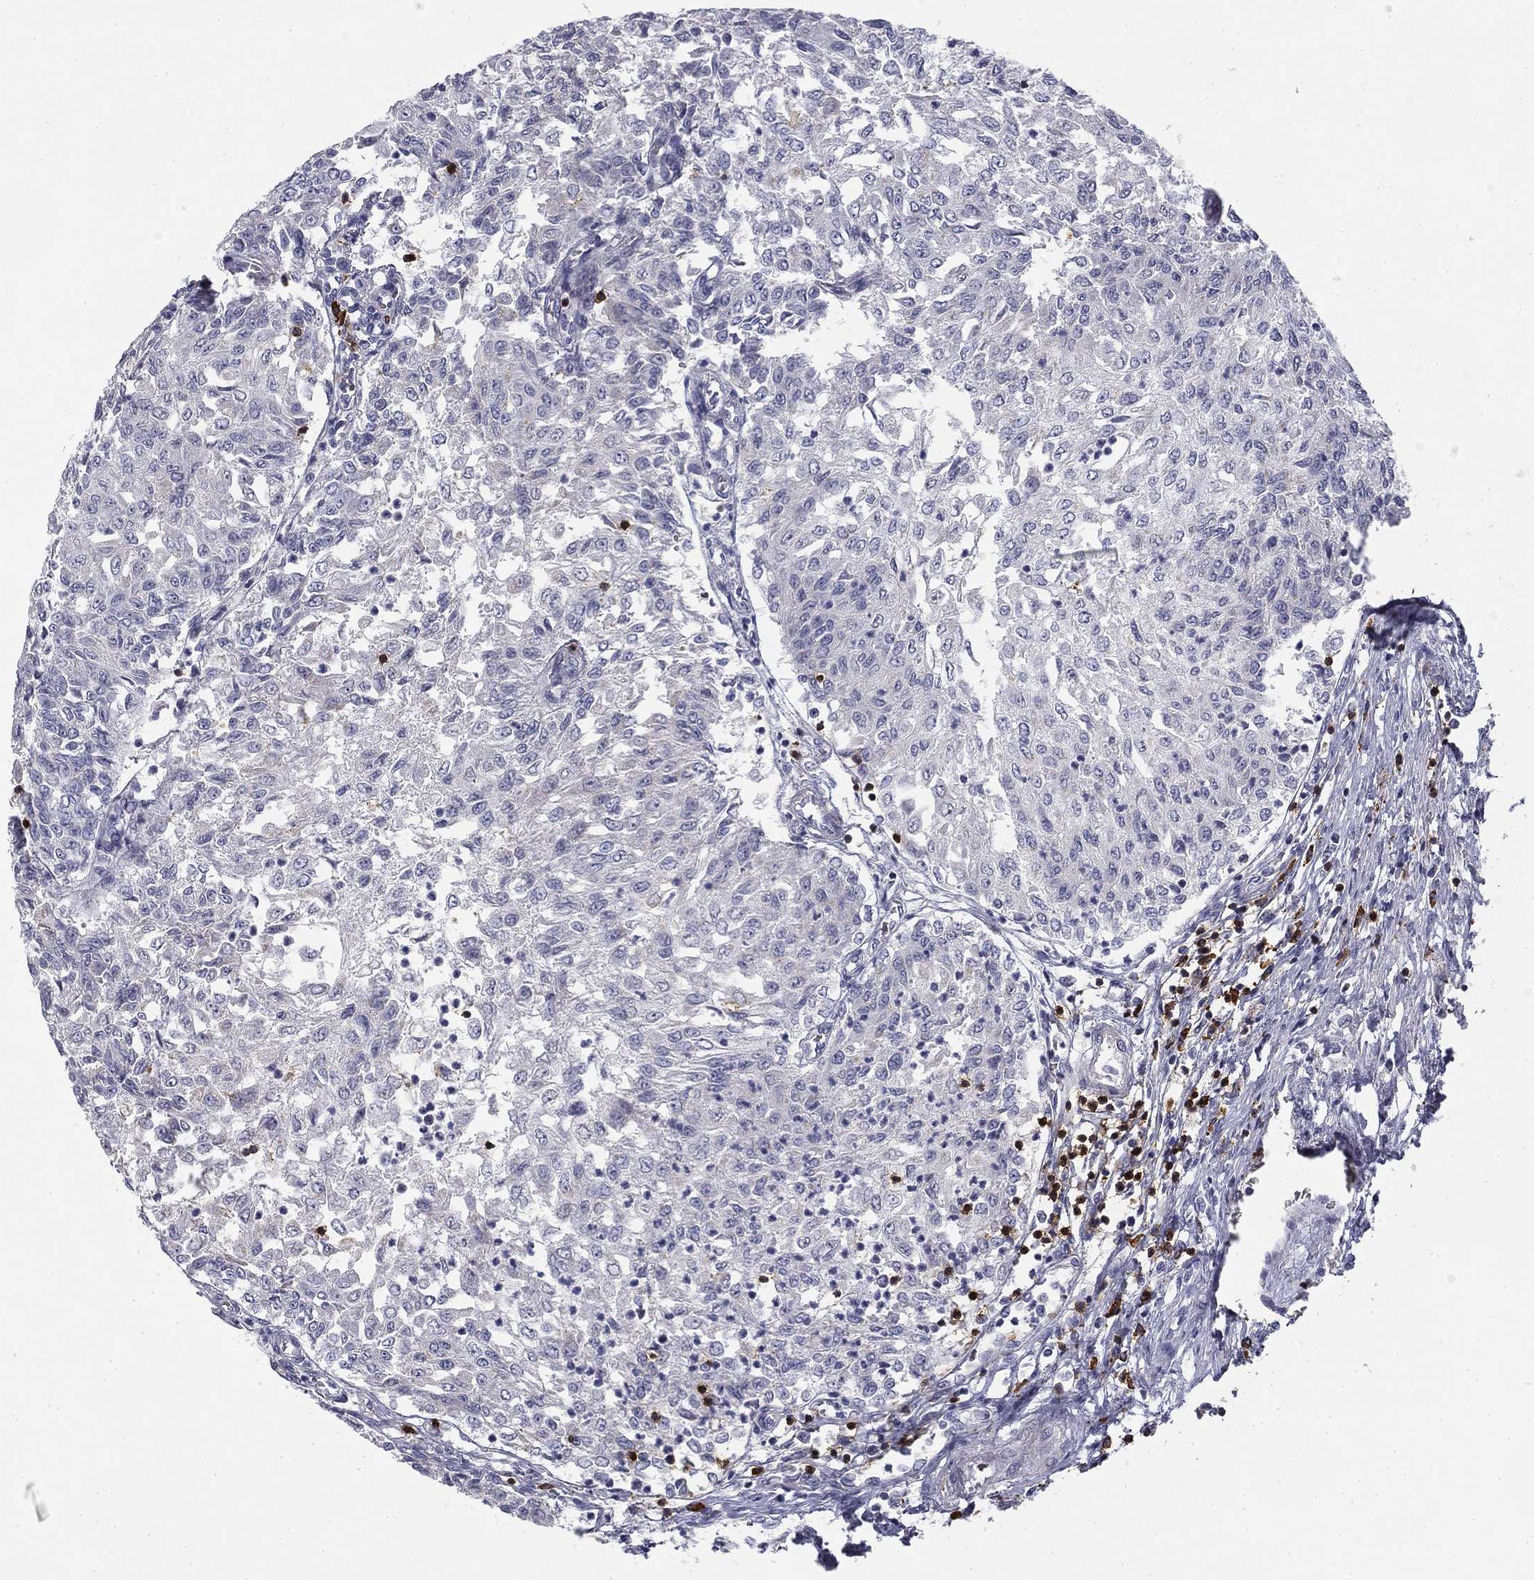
{"staining": {"intensity": "negative", "quantity": "none", "location": "none"}, "tissue": "urothelial cancer", "cell_type": "Tumor cells", "image_type": "cancer", "snomed": [{"axis": "morphology", "description": "Urothelial carcinoma, Low grade"}, {"axis": "topography", "description": "Urinary bladder"}], "caption": "A photomicrograph of human low-grade urothelial carcinoma is negative for staining in tumor cells. (DAB (3,3'-diaminobenzidine) IHC with hematoxylin counter stain).", "gene": "TRAT1", "patient": {"sex": "male", "age": 78}}